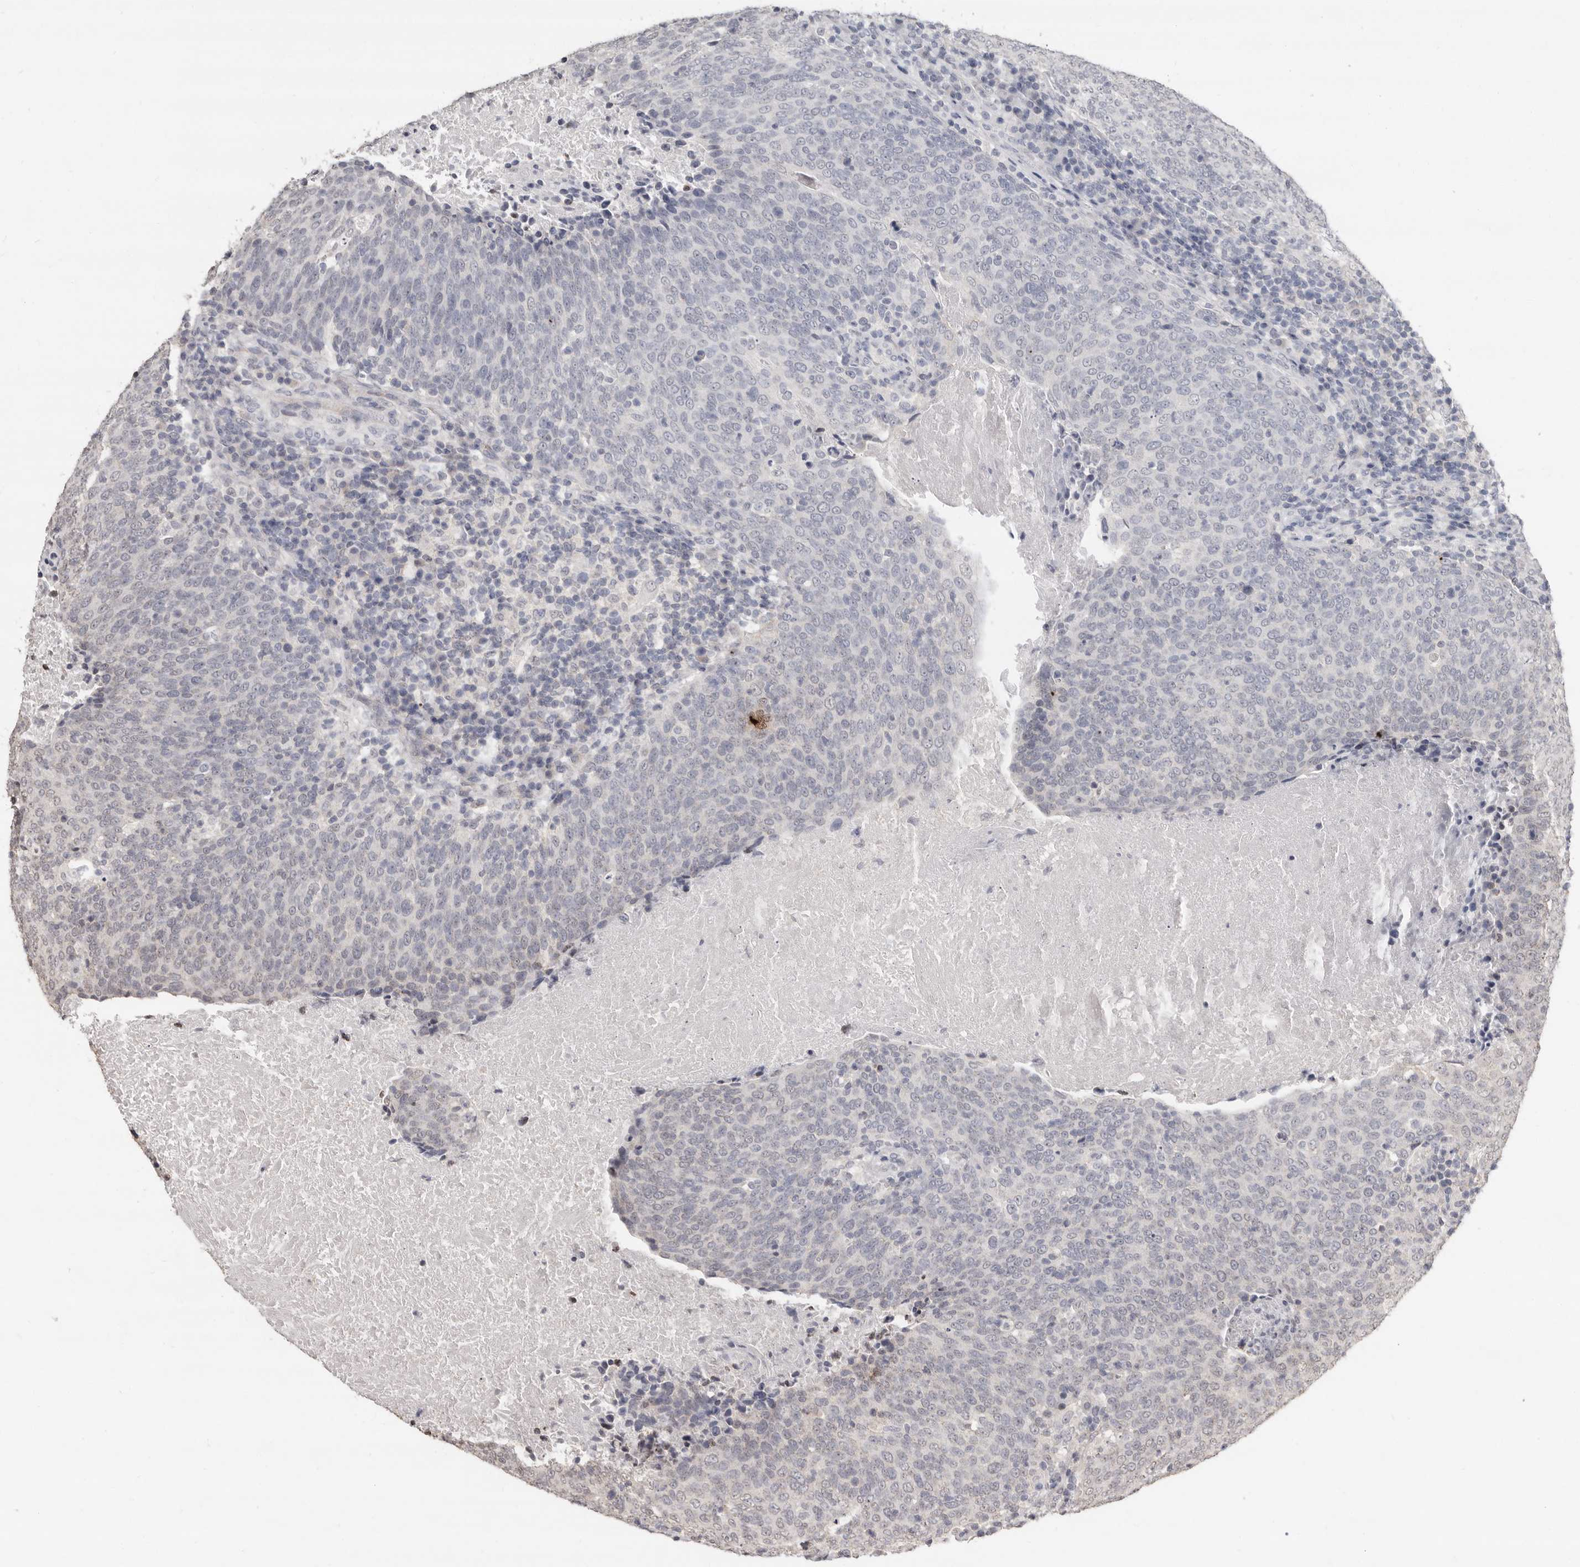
{"staining": {"intensity": "weak", "quantity": "<25%", "location": "nuclear"}, "tissue": "head and neck cancer", "cell_type": "Tumor cells", "image_type": "cancer", "snomed": [{"axis": "morphology", "description": "Squamous cell carcinoma, NOS"}, {"axis": "morphology", "description": "Squamous cell carcinoma, metastatic, NOS"}, {"axis": "topography", "description": "Lymph node"}, {"axis": "topography", "description": "Head-Neck"}], "caption": "High power microscopy micrograph of an immunohistochemistry histopathology image of head and neck cancer (squamous cell carcinoma), revealing no significant expression in tumor cells. (DAB (3,3'-diaminobenzidine) immunohistochemistry (IHC) visualized using brightfield microscopy, high magnification).", "gene": "LINGO2", "patient": {"sex": "male", "age": 62}}